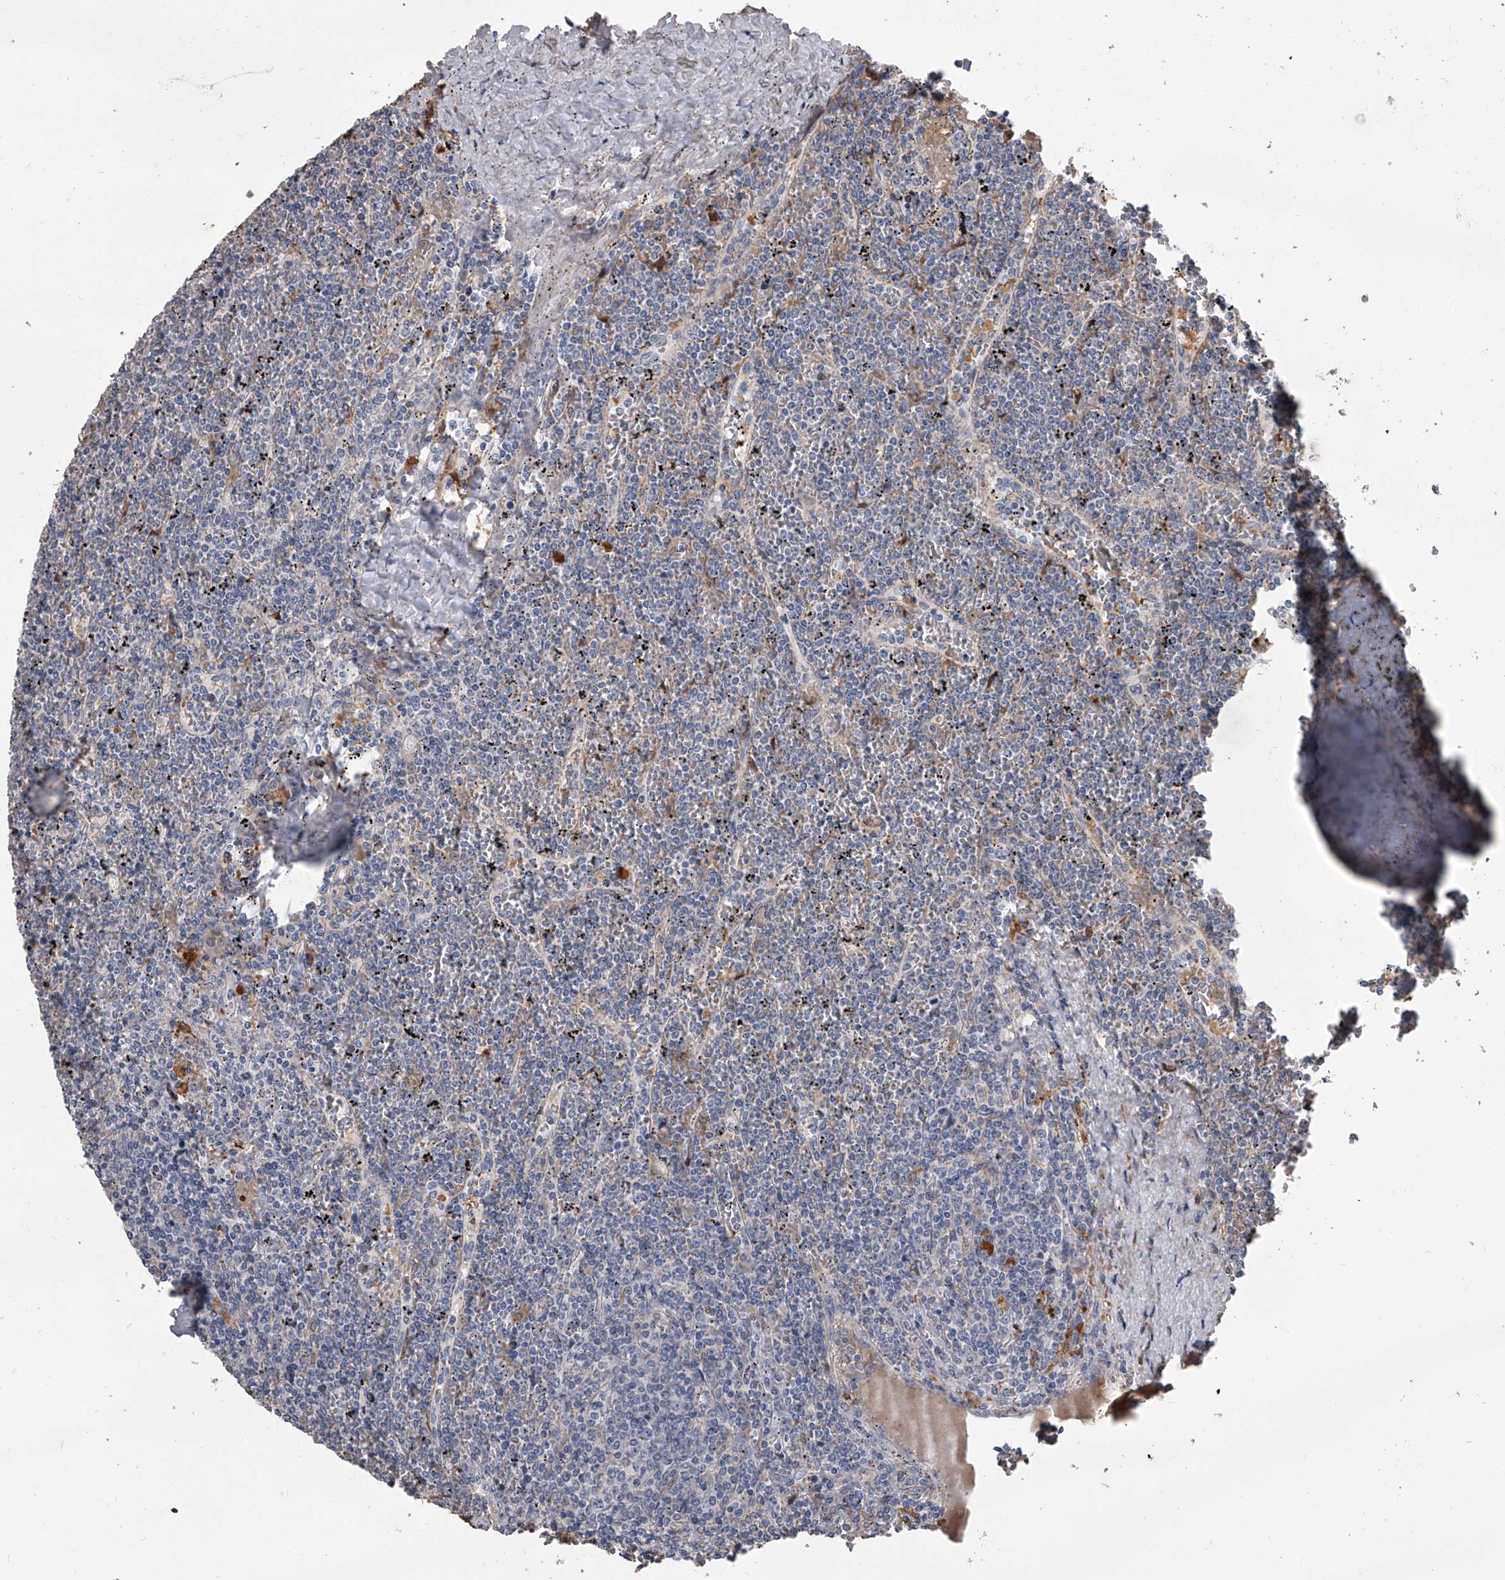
{"staining": {"intensity": "negative", "quantity": "none", "location": "none"}, "tissue": "lymphoma", "cell_type": "Tumor cells", "image_type": "cancer", "snomed": [{"axis": "morphology", "description": "Malignant lymphoma, non-Hodgkin's type, Low grade"}, {"axis": "topography", "description": "Spleen"}], "caption": "This micrograph is of lymphoma stained with IHC to label a protein in brown with the nuclei are counter-stained blue. There is no staining in tumor cells.", "gene": "DOCK9", "patient": {"sex": "female", "age": 19}}